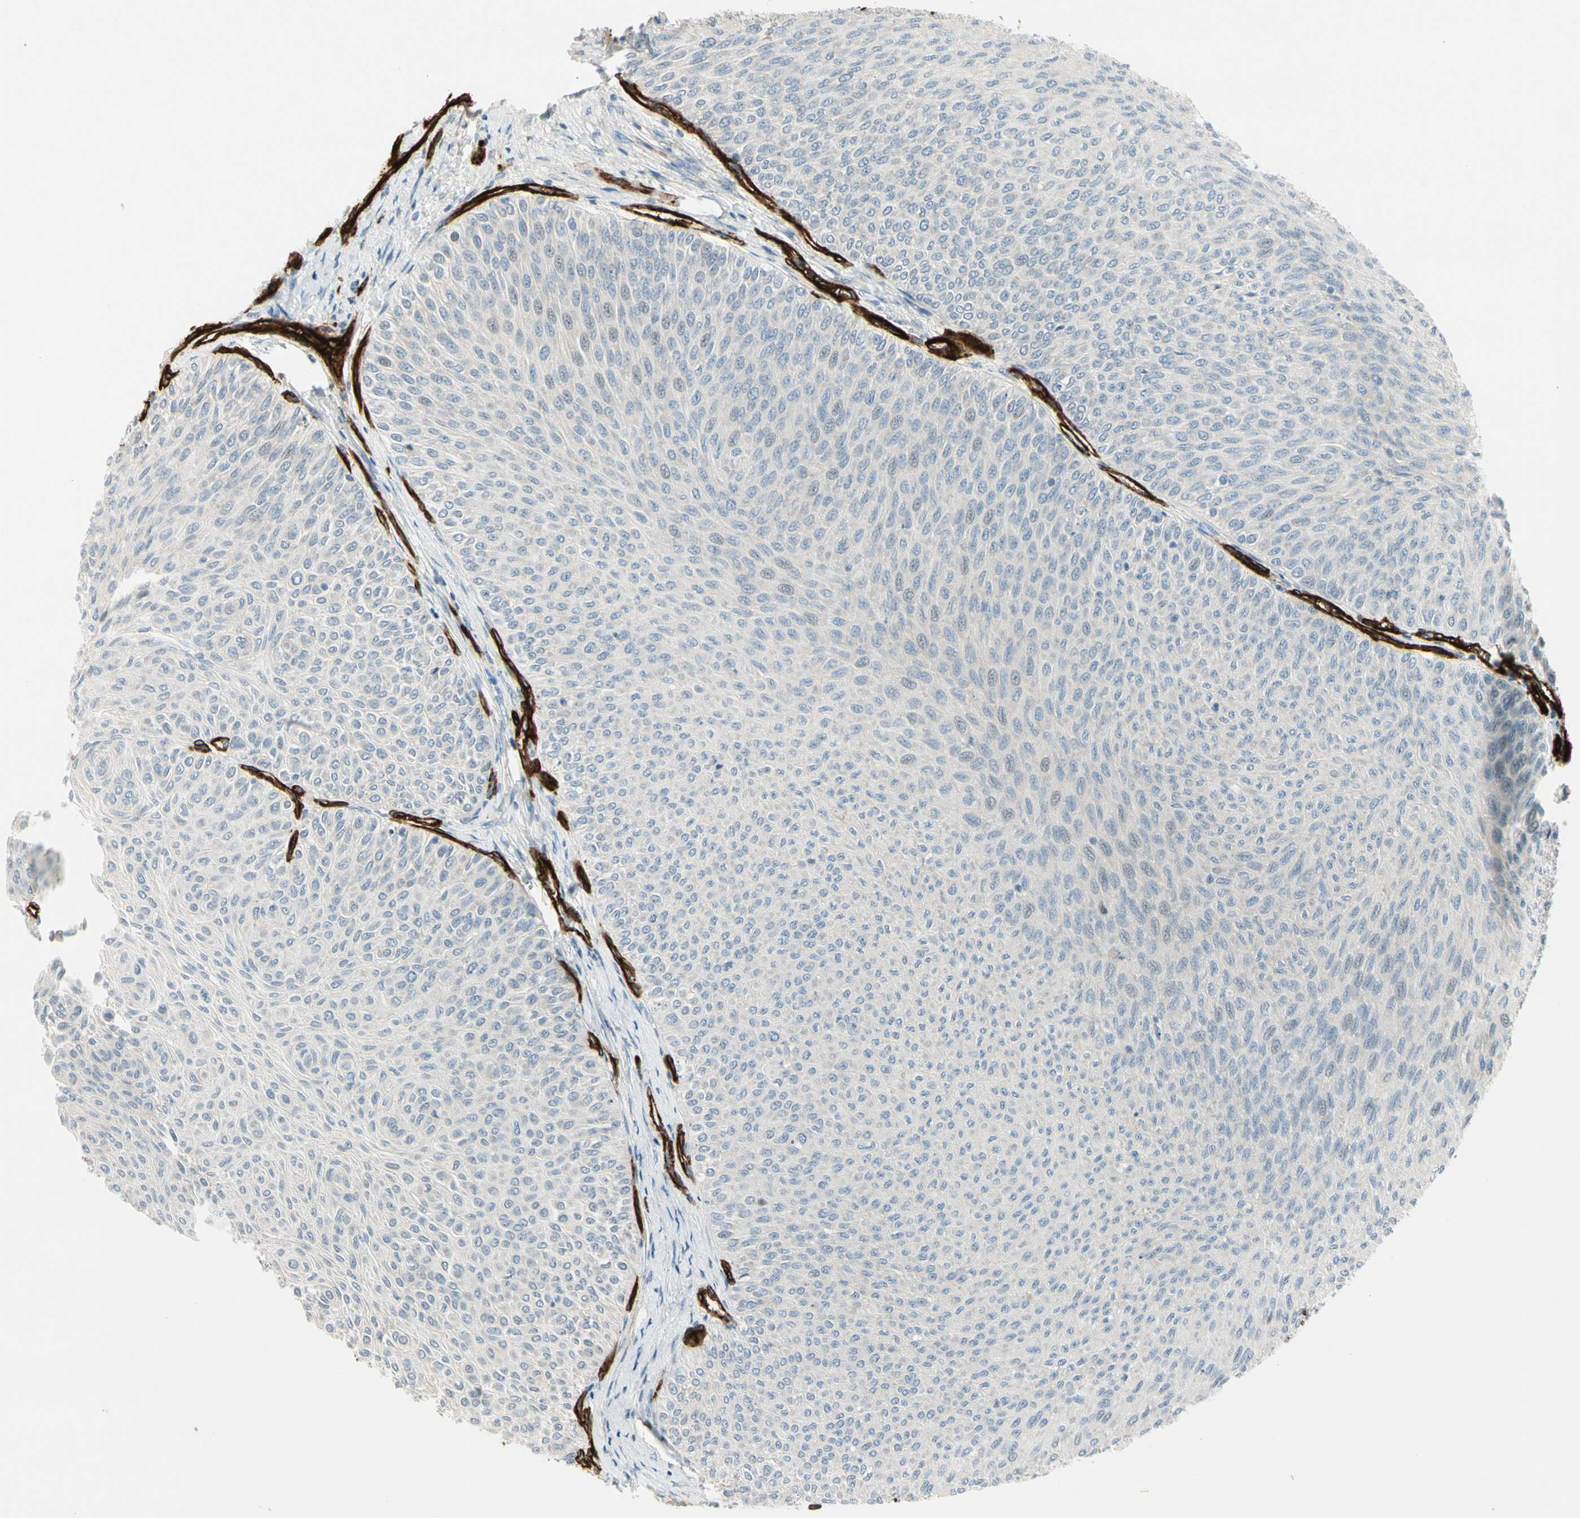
{"staining": {"intensity": "negative", "quantity": "none", "location": "none"}, "tissue": "urothelial cancer", "cell_type": "Tumor cells", "image_type": "cancer", "snomed": [{"axis": "morphology", "description": "Urothelial carcinoma, Low grade"}, {"axis": "topography", "description": "Urinary bladder"}], "caption": "The immunohistochemistry (IHC) micrograph has no significant staining in tumor cells of urothelial carcinoma (low-grade) tissue.", "gene": "MCAM", "patient": {"sex": "male", "age": 78}}